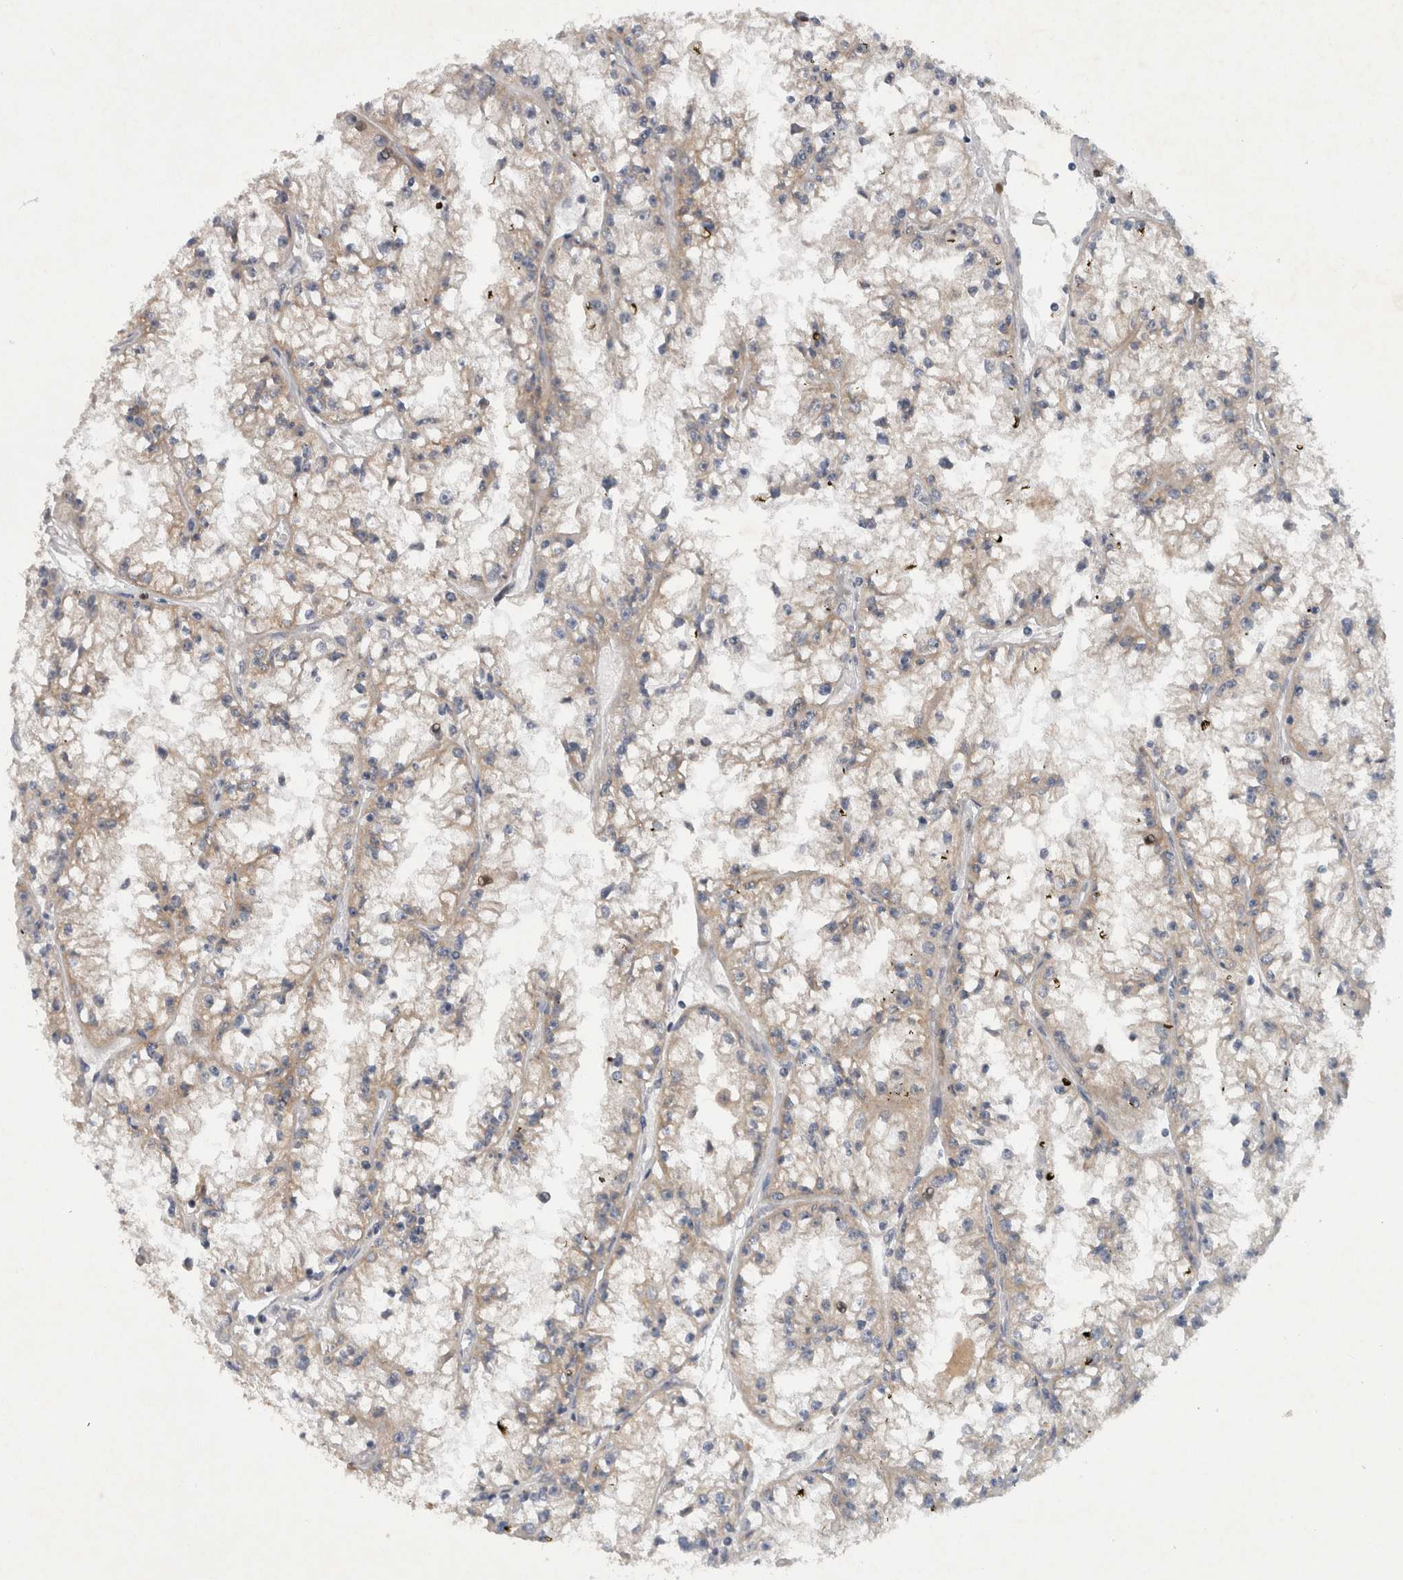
{"staining": {"intensity": "negative", "quantity": "none", "location": "none"}, "tissue": "renal cancer", "cell_type": "Tumor cells", "image_type": "cancer", "snomed": [{"axis": "morphology", "description": "Adenocarcinoma, NOS"}, {"axis": "topography", "description": "Kidney"}], "caption": "The image reveals no staining of tumor cells in renal cancer.", "gene": "PDCD2", "patient": {"sex": "male", "age": 56}}